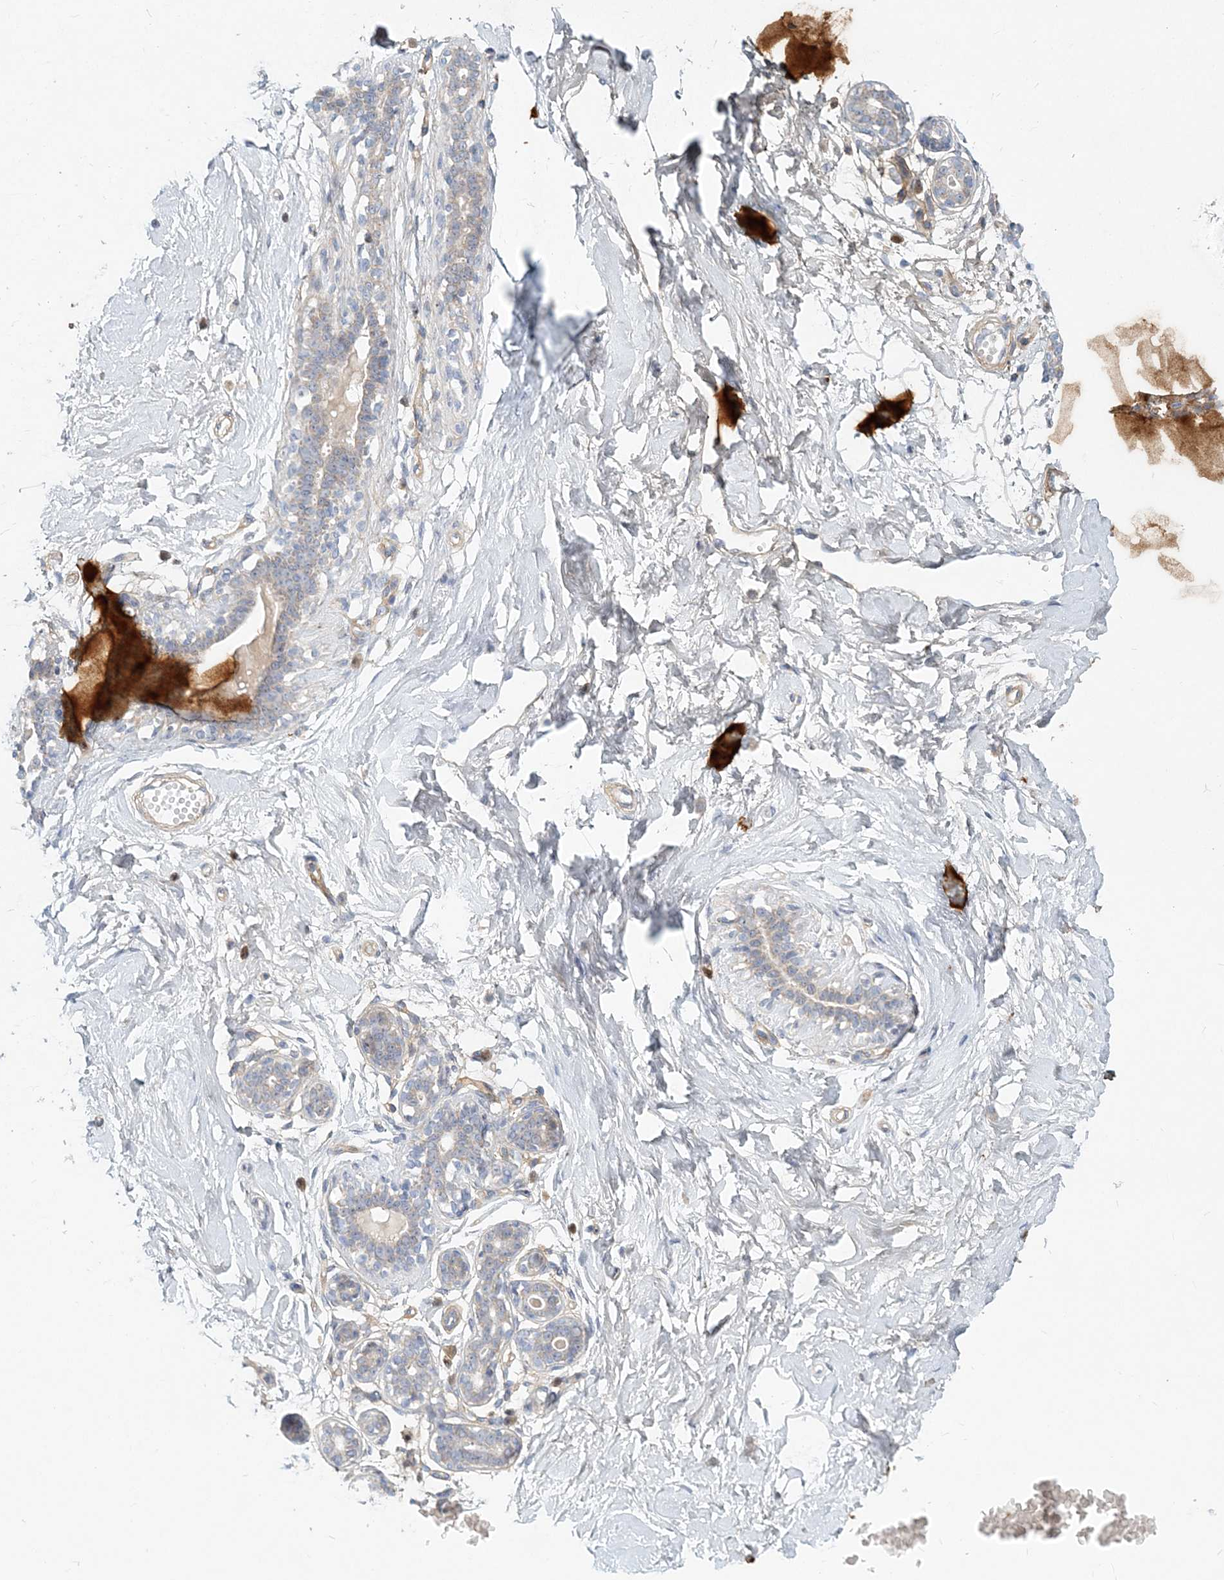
{"staining": {"intensity": "negative", "quantity": "none", "location": "none"}, "tissue": "breast", "cell_type": "Adipocytes", "image_type": "normal", "snomed": [{"axis": "morphology", "description": "Normal tissue, NOS"}, {"axis": "morphology", "description": "Adenoma, NOS"}, {"axis": "topography", "description": "Breast"}], "caption": "Immunohistochemical staining of normal human breast exhibits no significant positivity in adipocytes.", "gene": "GMPPA", "patient": {"sex": "female", "age": 23}}